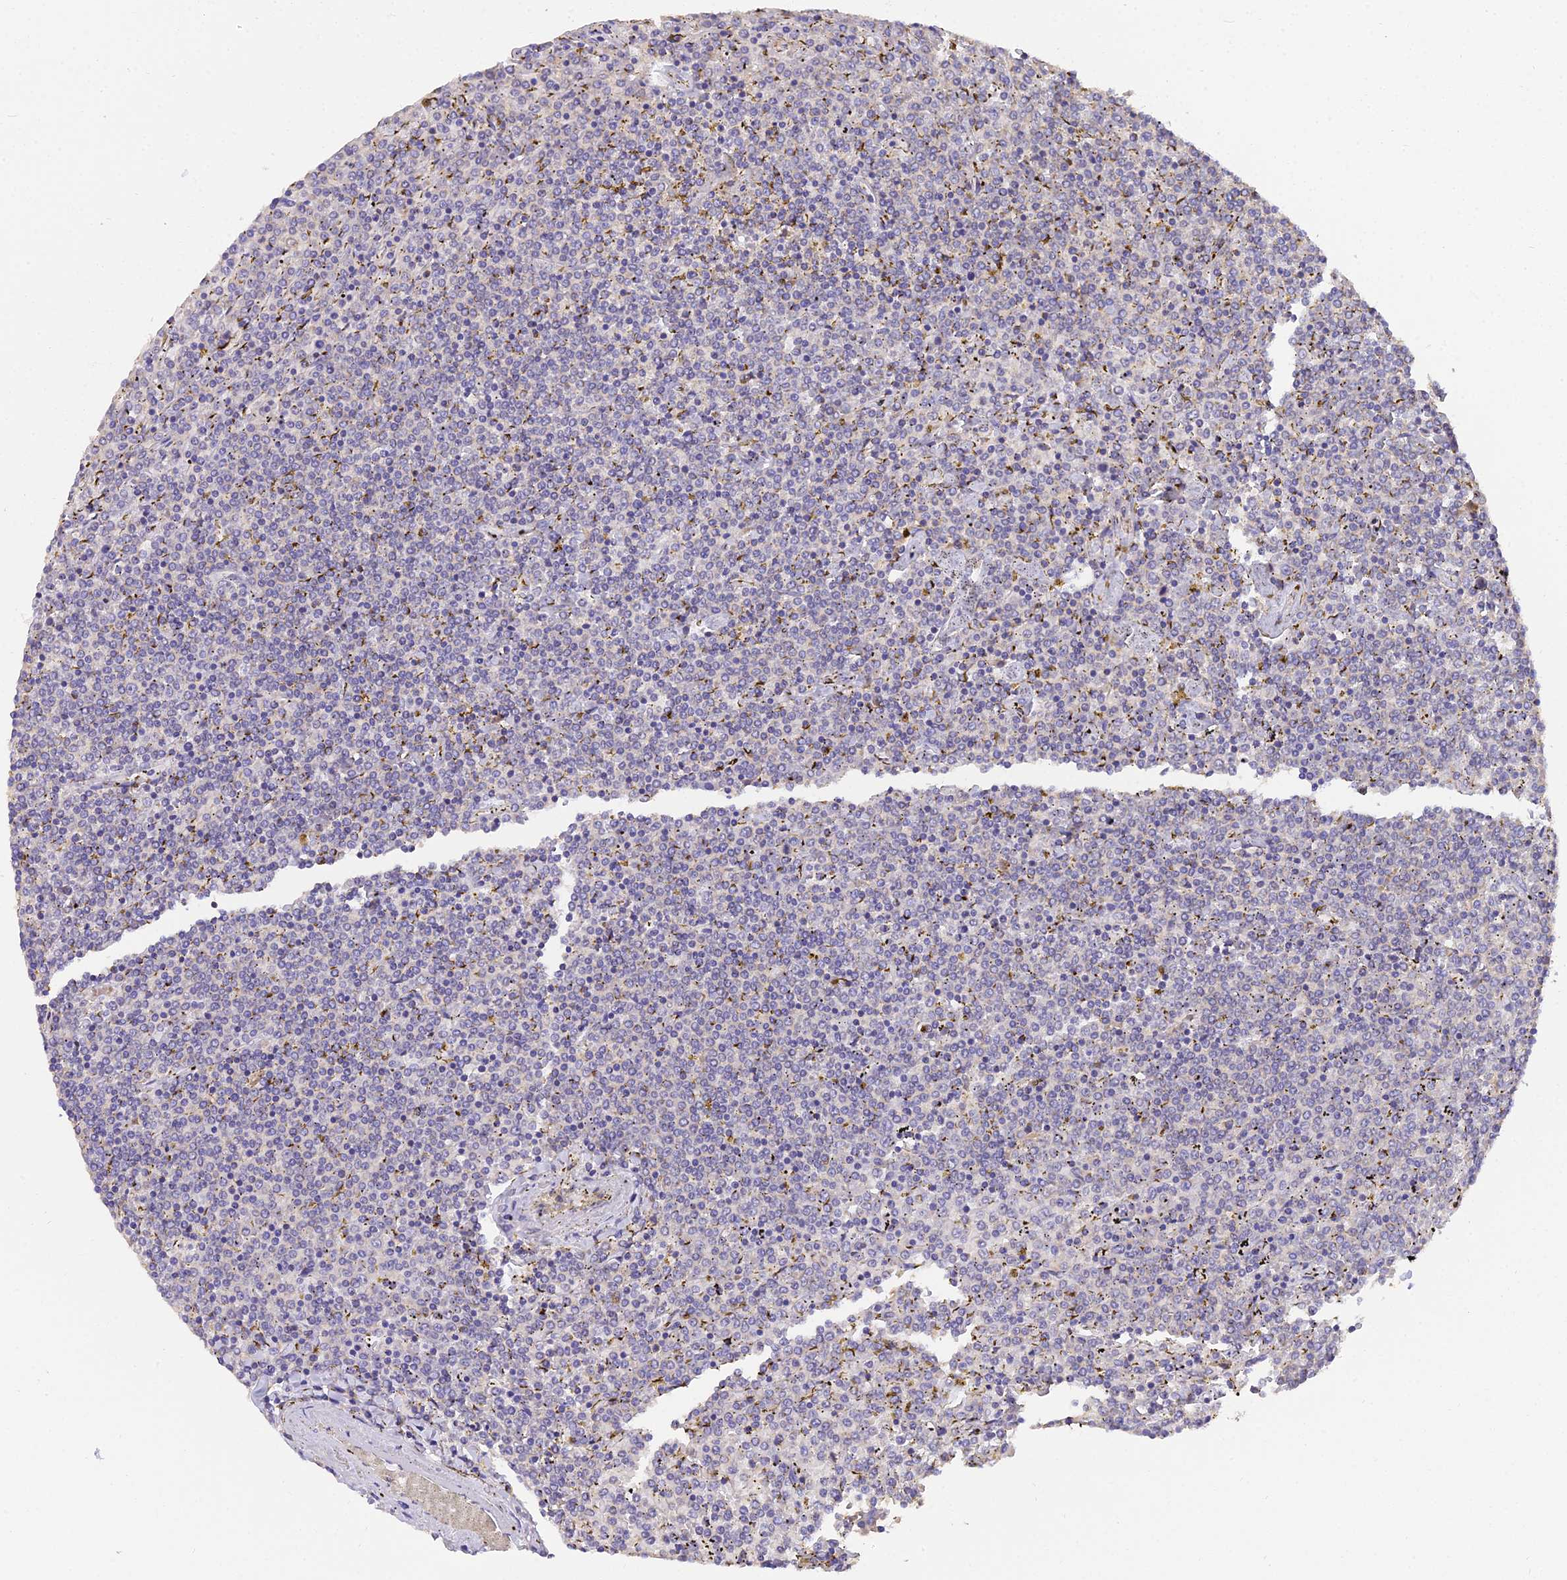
{"staining": {"intensity": "negative", "quantity": "none", "location": "none"}, "tissue": "lymphoma", "cell_type": "Tumor cells", "image_type": "cancer", "snomed": [{"axis": "morphology", "description": "Malignant lymphoma, non-Hodgkin's type, Low grade"}, {"axis": "topography", "description": "Spleen"}], "caption": "This is an immunohistochemistry (IHC) photomicrograph of human lymphoma. There is no expression in tumor cells.", "gene": "ARL8B", "patient": {"sex": "female", "age": 19}}